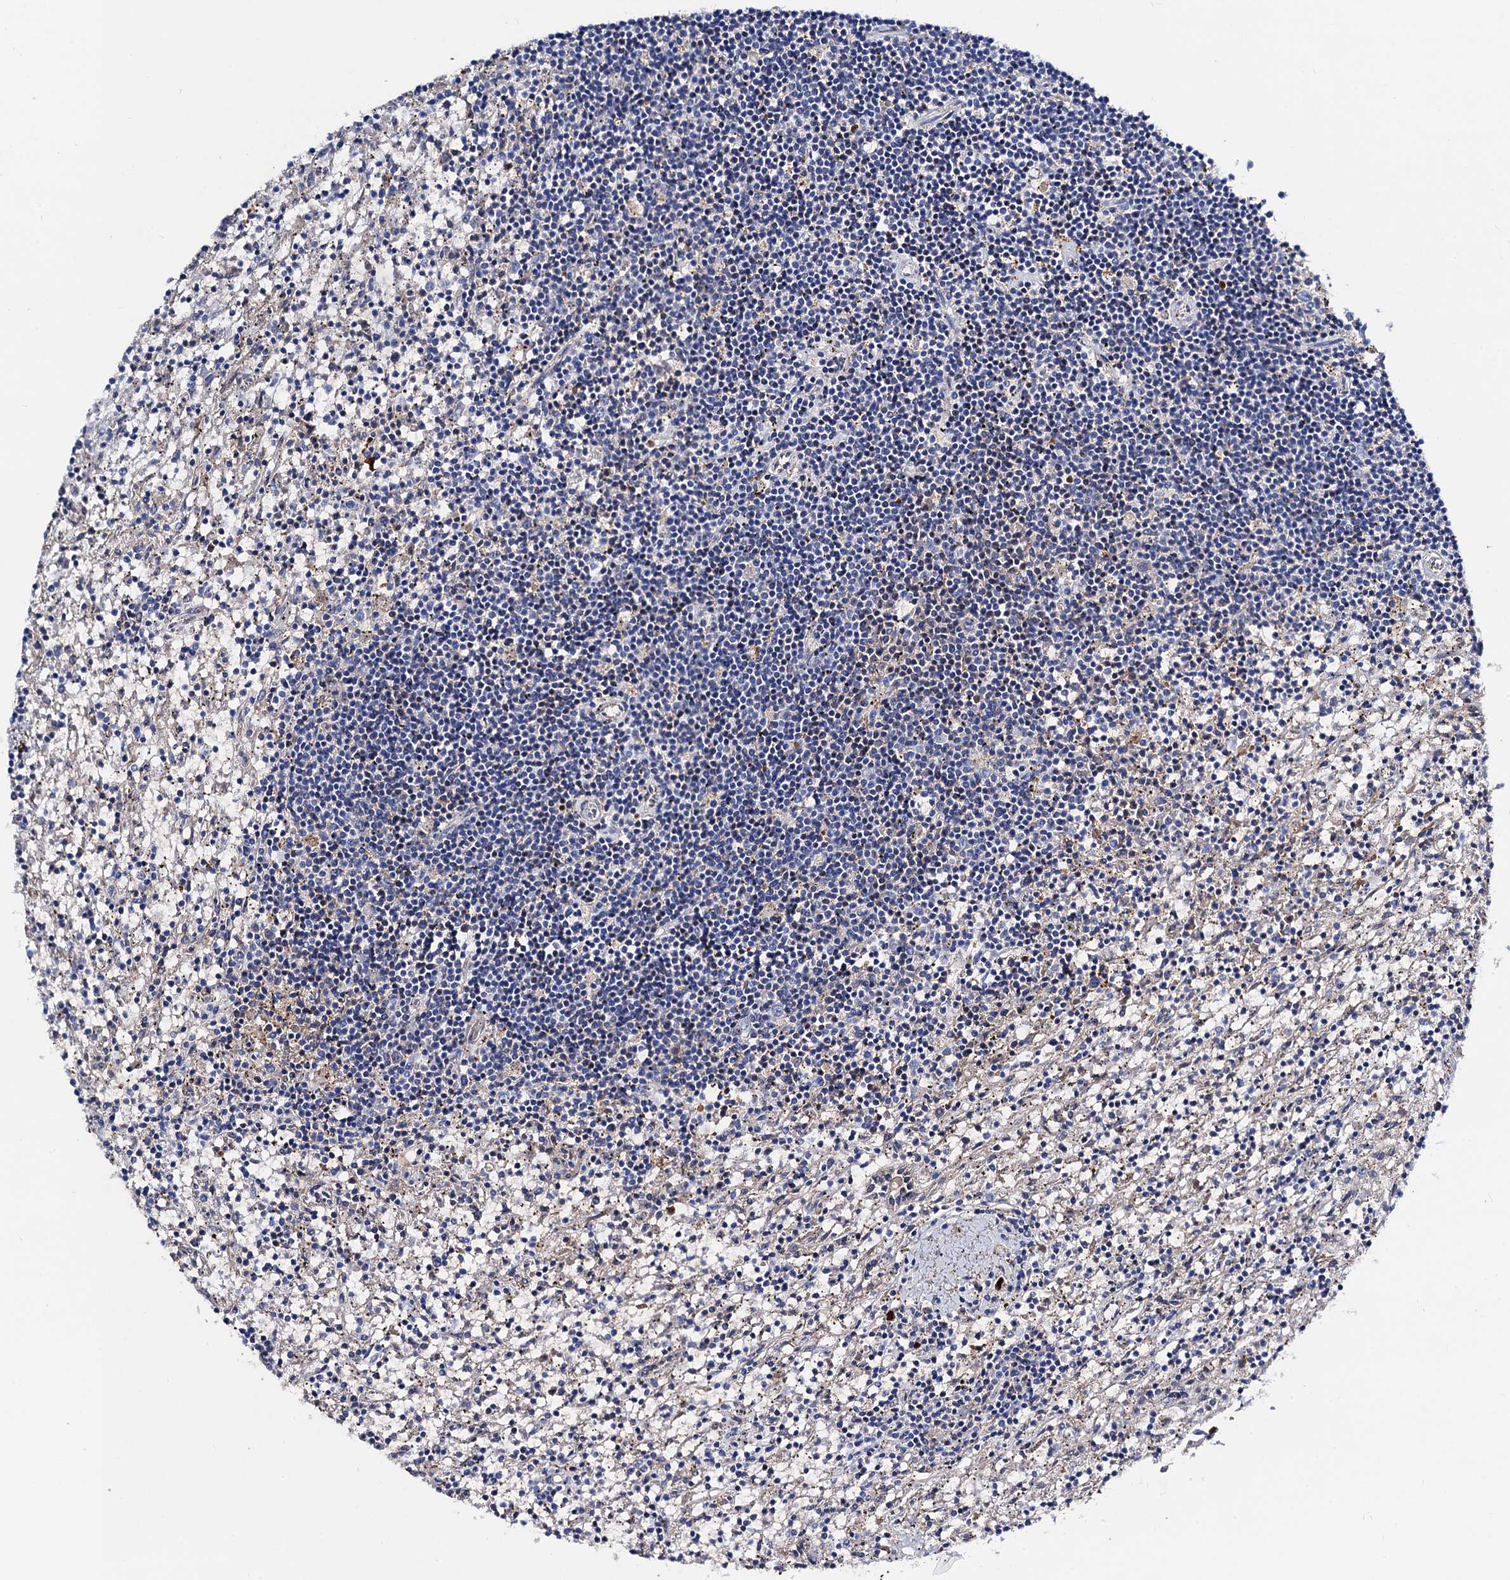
{"staining": {"intensity": "negative", "quantity": "none", "location": "none"}, "tissue": "lymphoma", "cell_type": "Tumor cells", "image_type": "cancer", "snomed": [{"axis": "morphology", "description": "Malignant lymphoma, non-Hodgkin's type, Low grade"}, {"axis": "topography", "description": "Spleen"}], "caption": "Tumor cells show no significant staining in lymphoma. The staining is performed using DAB (3,3'-diaminobenzidine) brown chromogen with nuclei counter-stained in using hematoxylin.", "gene": "FREM3", "patient": {"sex": "male", "age": 76}}